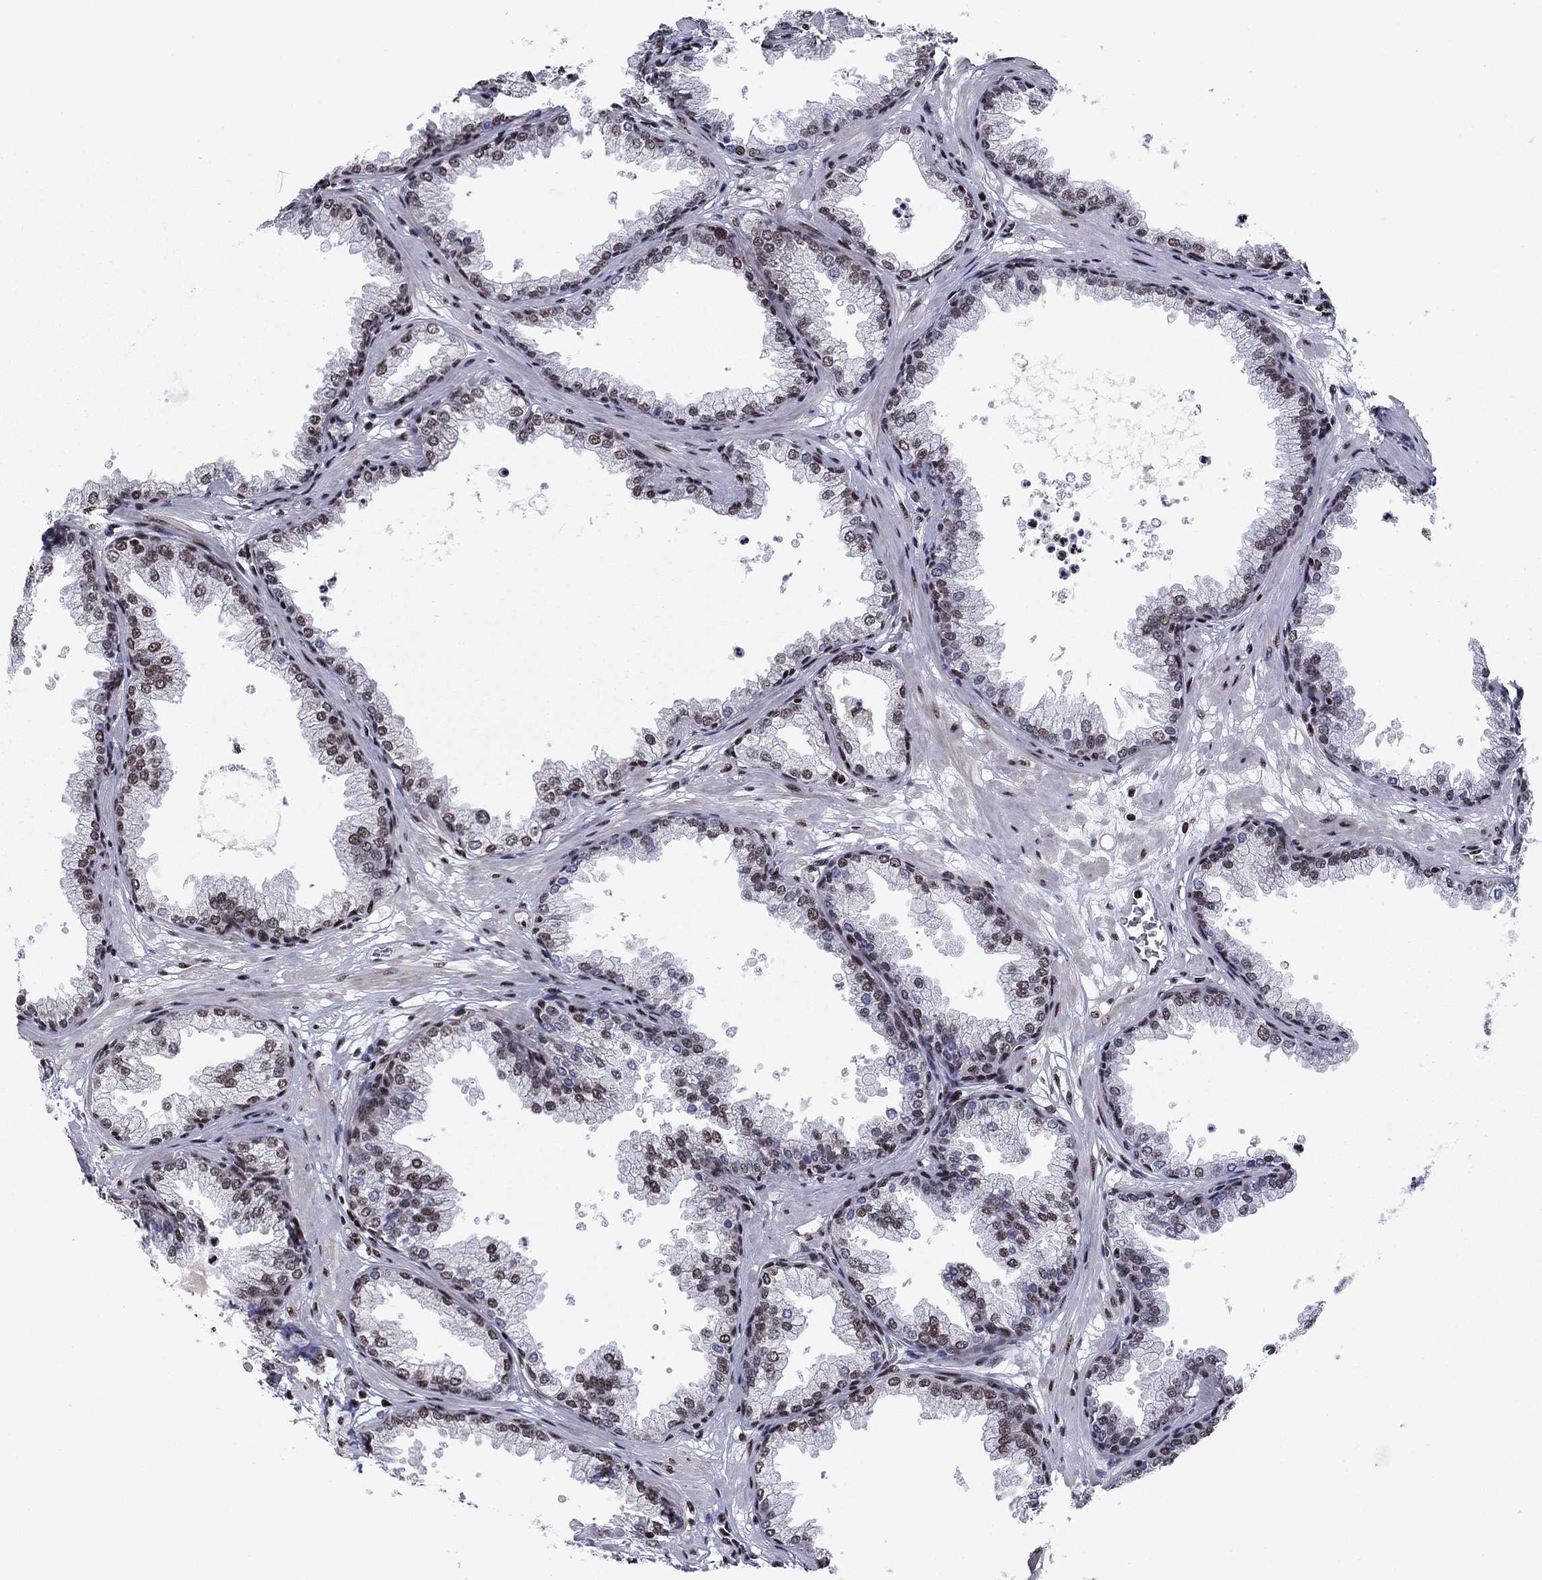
{"staining": {"intensity": "weak", "quantity": "25%-75%", "location": "nuclear"}, "tissue": "prostate", "cell_type": "Glandular cells", "image_type": "normal", "snomed": [{"axis": "morphology", "description": "Normal tissue, NOS"}, {"axis": "topography", "description": "Prostate"}], "caption": "IHC (DAB (3,3'-diaminobenzidine)) staining of unremarkable prostate shows weak nuclear protein staining in approximately 25%-75% of glandular cells.", "gene": "N4BP2", "patient": {"sex": "male", "age": 37}}